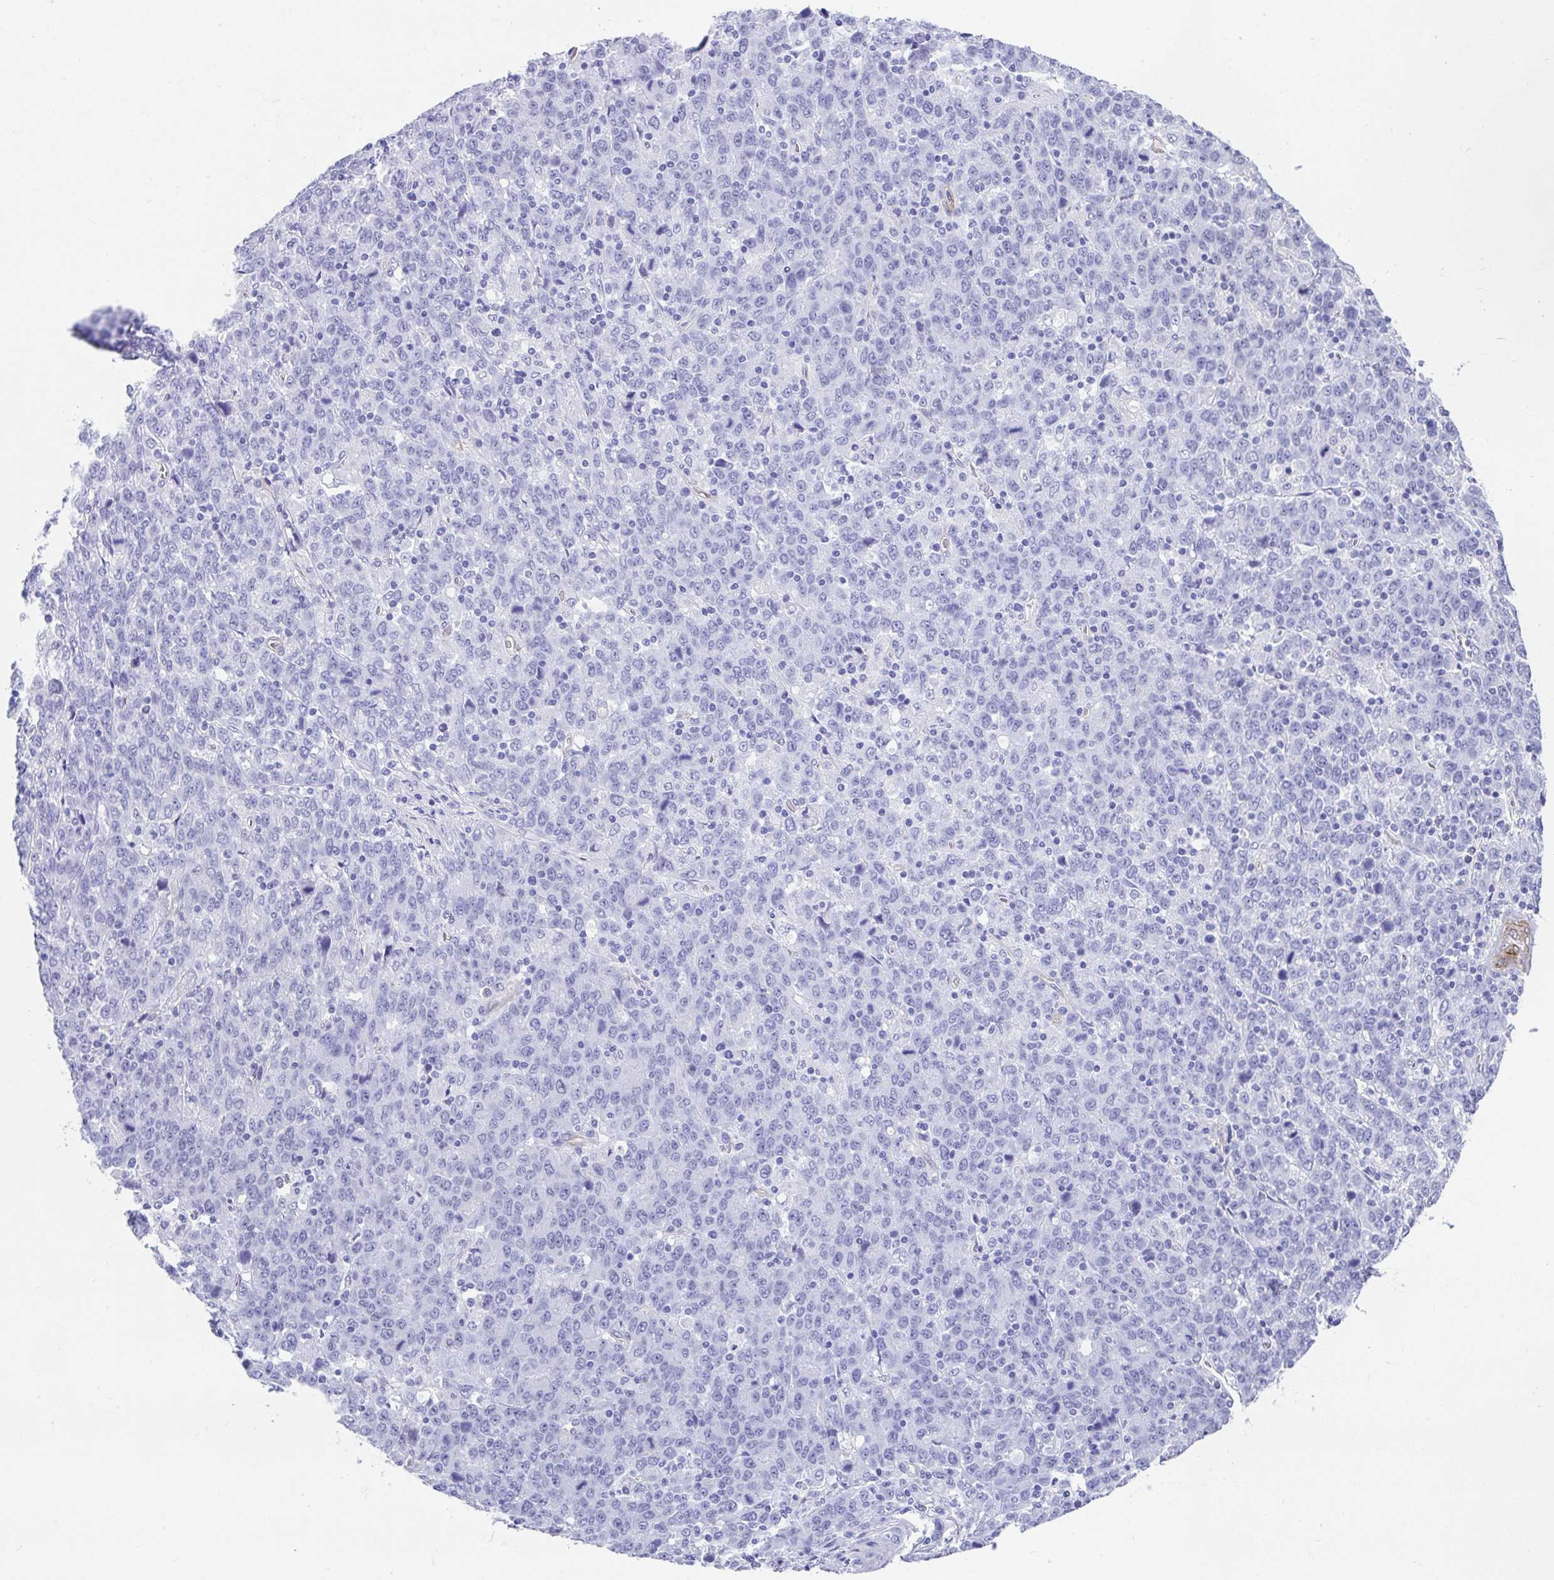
{"staining": {"intensity": "negative", "quantity": "none", "location": "none"}, "tissue": "stomach cancer", "cell_type": "Tumor cells", "image_type": "cancer", "snomed": [{"axis": "morphology", "description": "Adenocarcinoma, NOS"}, {"axis": "topography", "description": "Stomach, upper"}], "caption": "An immunohistochemistry (IHC) photomicrograph of adenocarcinoma (stomach) is shown. There is no staining in tumor cells of adenocarcinoma (stomach).", "gene": "FAM107A", "patient": {"sex": "male", "age": 69}}